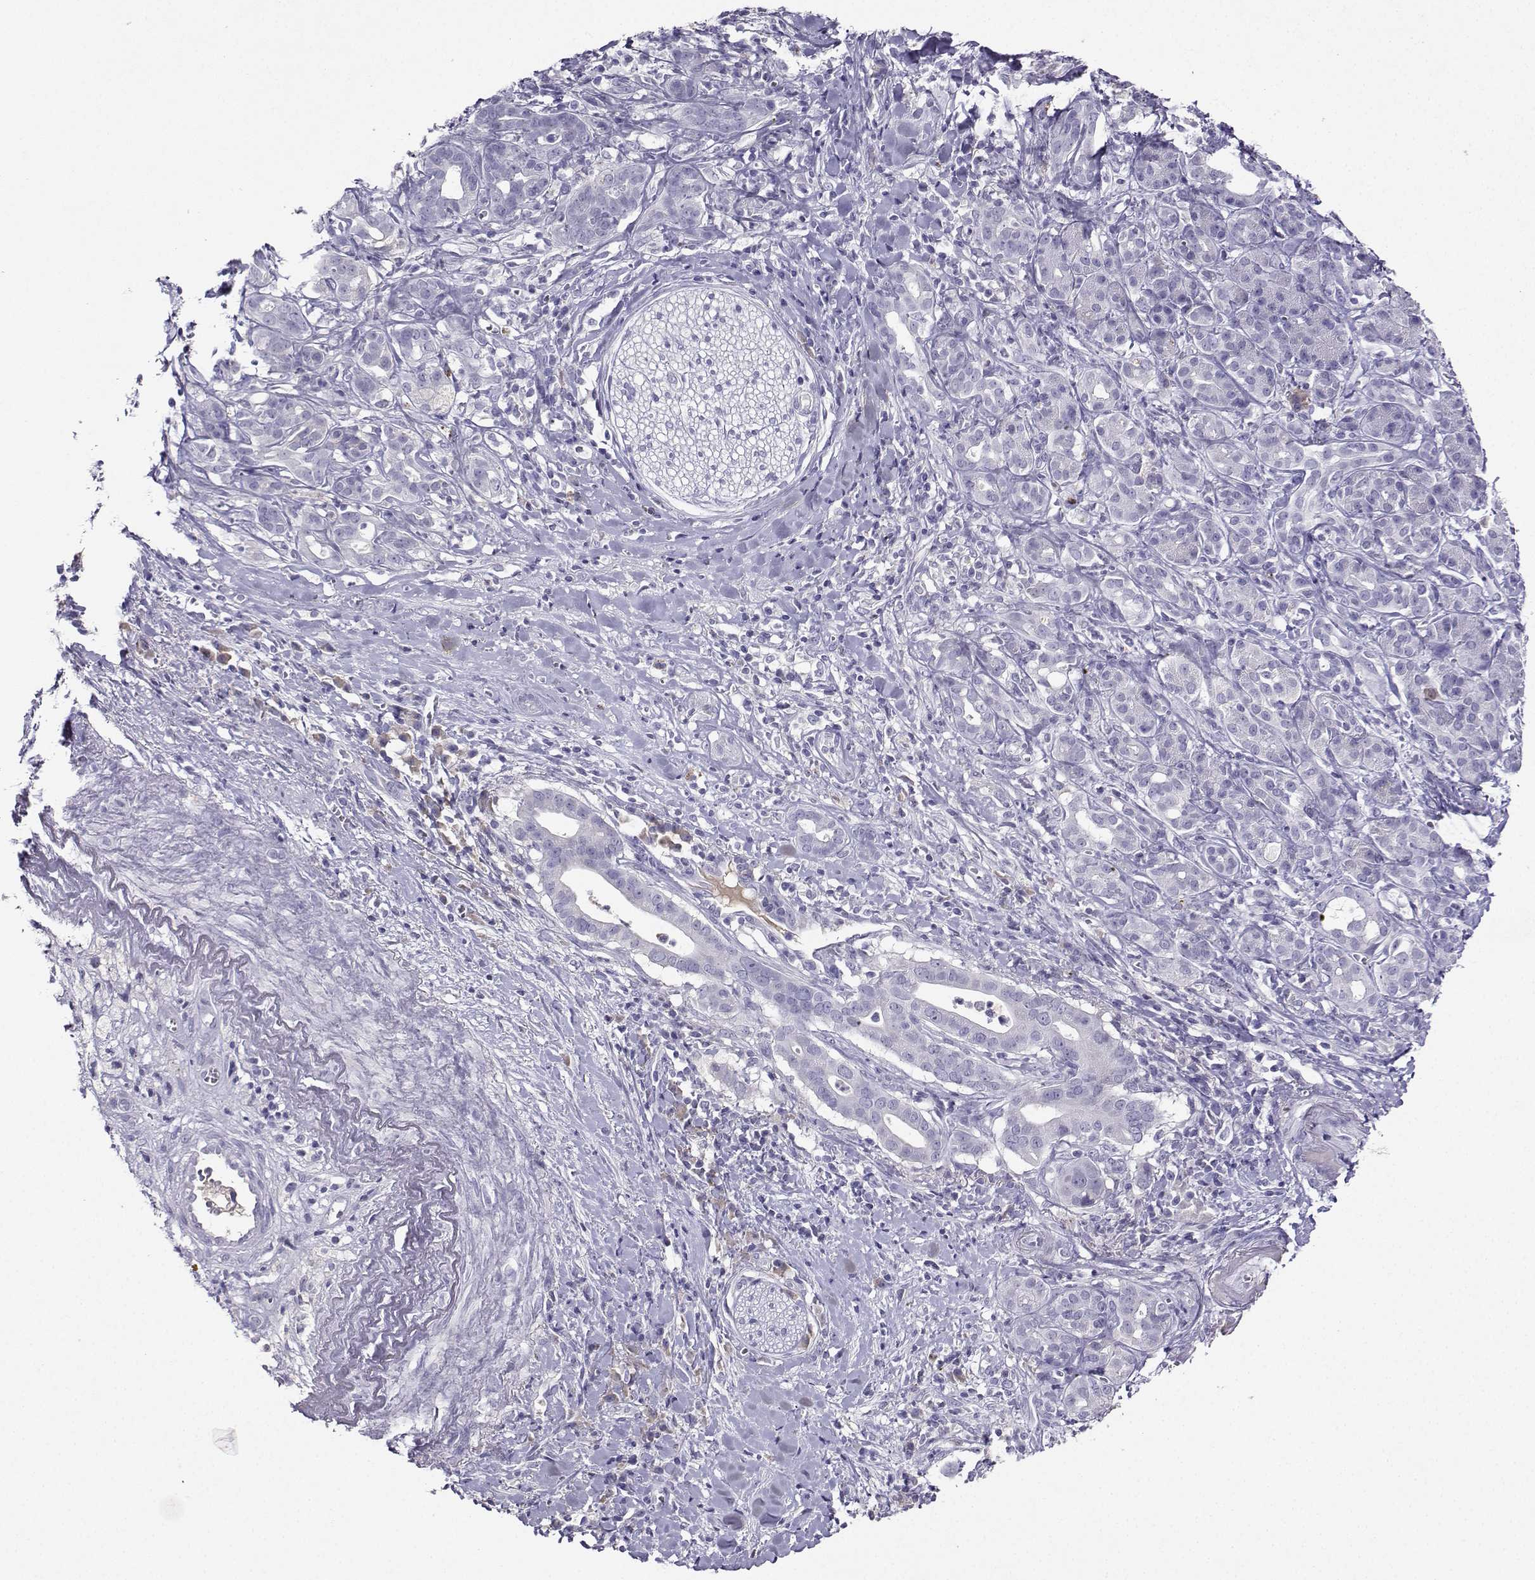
{"staining": {"intensity": "negative", "quantity": "none", "location": "none"}, "tissue": "pancreatic cancer", "cell_type": "Tumor cells", "image_type": "cancer", "snomed": [{"axis": "morphology", "description": "Adenocarcinoma, NOS"}, {"axis": "topography", "description": "Pancreas"}], "caption": "Immunohistochemical staining of adenocarcinoma (pancreatic) demonstrates no significant staining in tumor cells.", "gene": "GRIK4", "patient": {"sex": "male", "age": 61}}